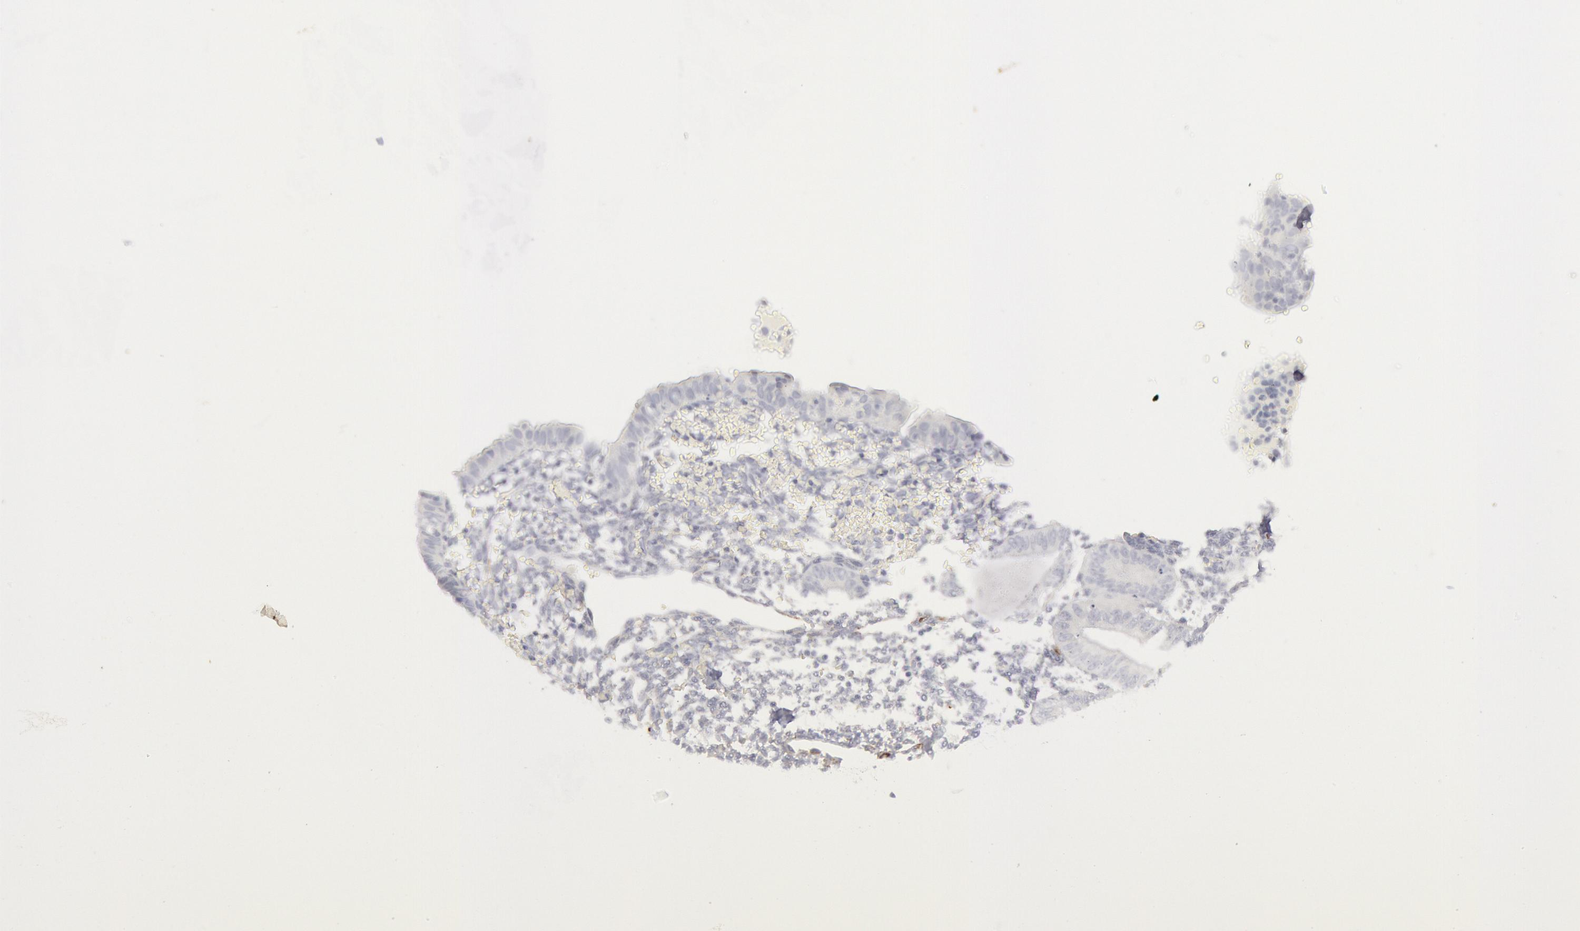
{"staining": {"intensity": "negative", "quantity": "none", "location": "none"}, "tissue": "endometrium", "cell_type": "Cells in endometrial stroma", "image_type": "normal", "snomed": [{"axis": "morphology", "description": "Normal tissue, NOS"}, {"axis": "topography", "description": "Endometrium"}], "caption": "High power microscopy image of an immunohistochemistry photomicrograph of benign endometrium, revealing no significant staining in cells in endometrial stroma.", "gene": "CDH13", "patient": {"sex": "female", "age": 61}}